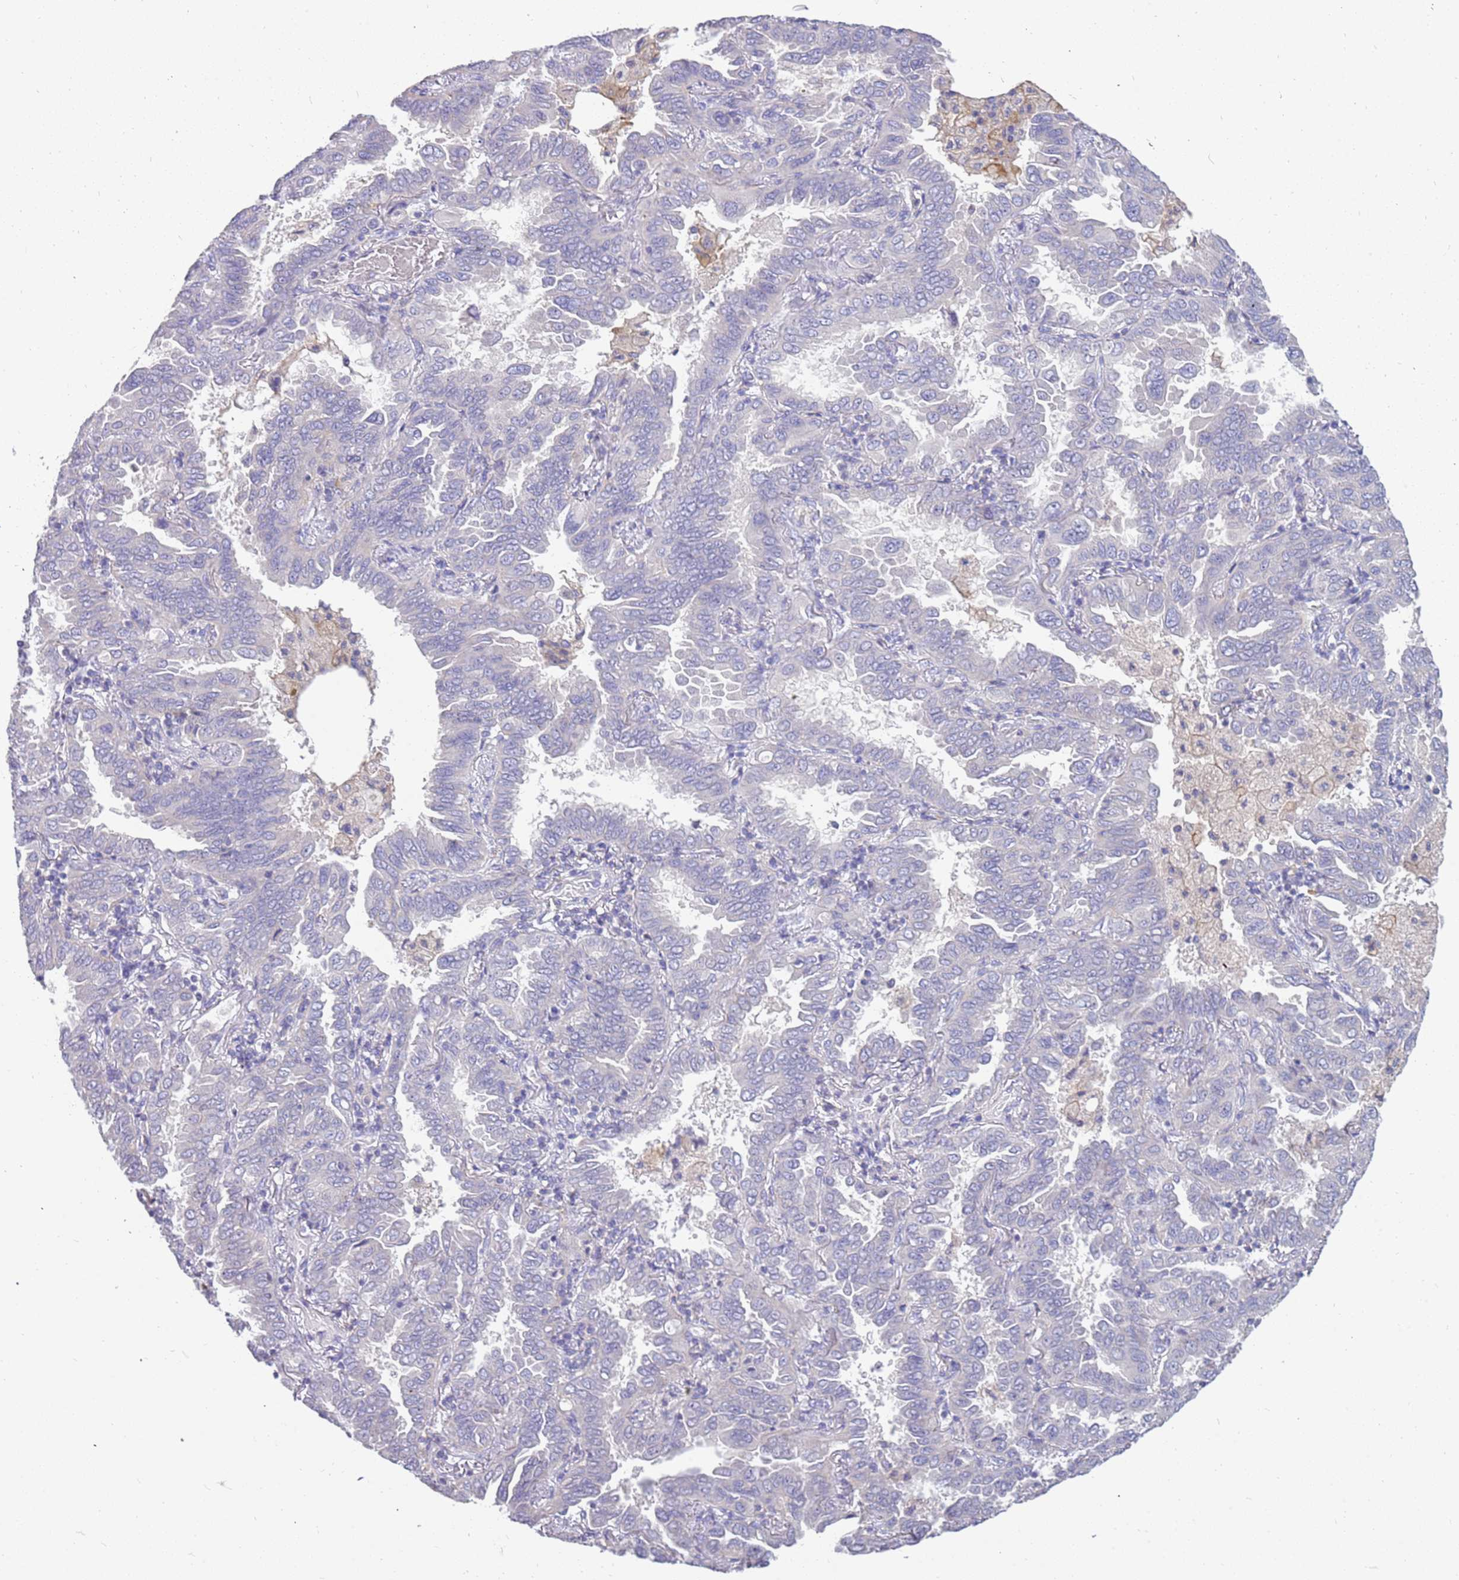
{"staining": {"intensity": "negative", "quantity": "none", "location": "none"}, "tissue": "lung cancer", "cell_type": "Tumor cells", "image_type": "cancer", "snomed": [{"axis": "morphology", "description": "Adenocarcinoma, NOS"}, {"axis": "topography", "description": "Lung"}], "caption": "A photomicrograph of adenocarcinoma (lung) stained for a protein exhibits no brown staining in tumor cells. (Immunohistochemistry, brightfield microscopy, high magnification).", "gene": "RHCG", "patient": {"sex": "male", "age": 64}}